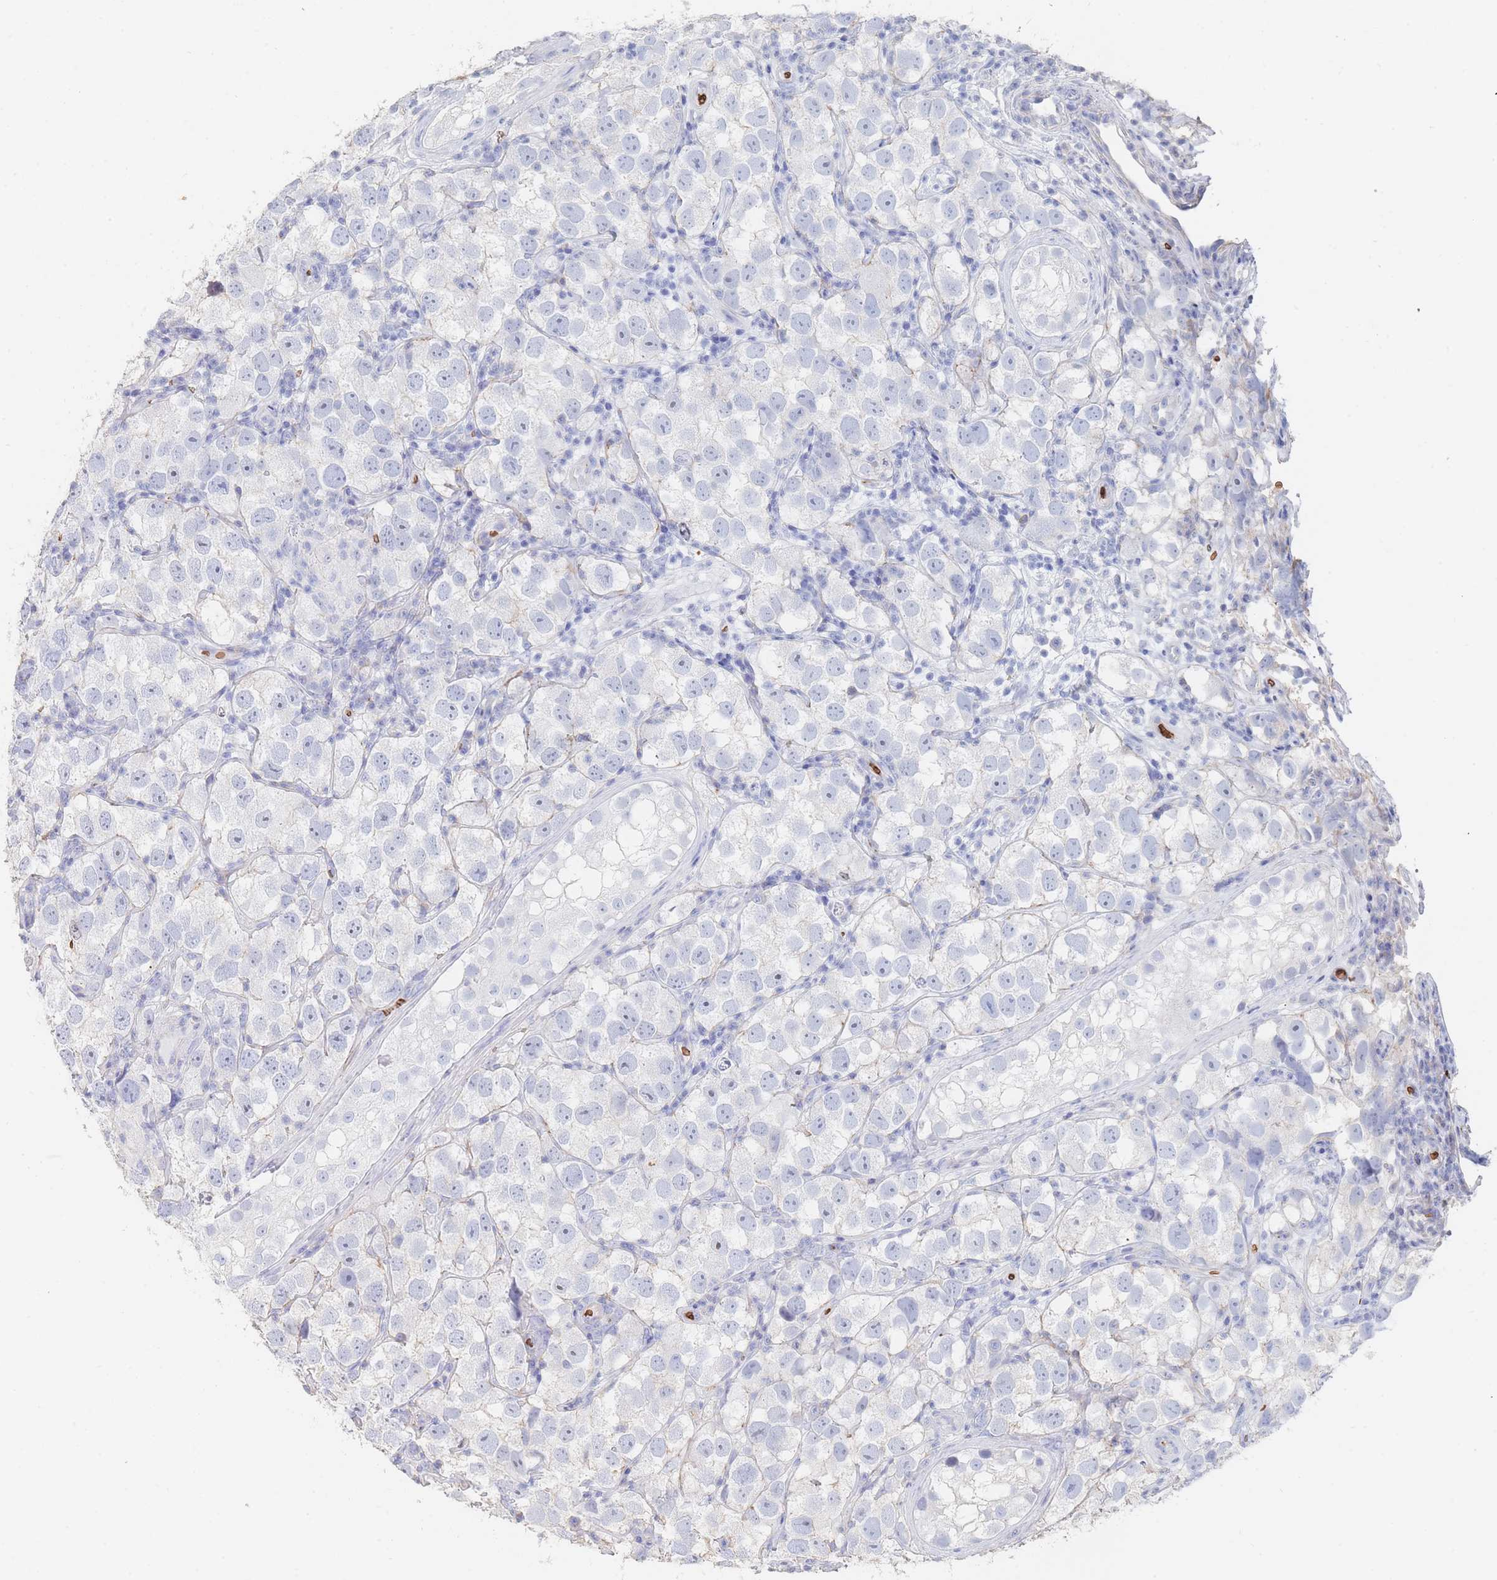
{"staining": {"intensity": "negative", "quantity": "none", "location": "none"}, "tissue": "testis cancer", "cell_type": "Tumor cells", "image_type": "cancer", "snomed": [{"axis": "morphology", "description": "Seminoma, NOS"}, {"axis": "topography", "description": "Testis"}], "caption": "Immunohistochemistry of human testis seminoma displays no staining in tumor cells. (Immunohistochemistry, brightfield microscopy, high magnification).", "gene": "SLC2A1", "patient": {"sex": "male", "age": 26}}